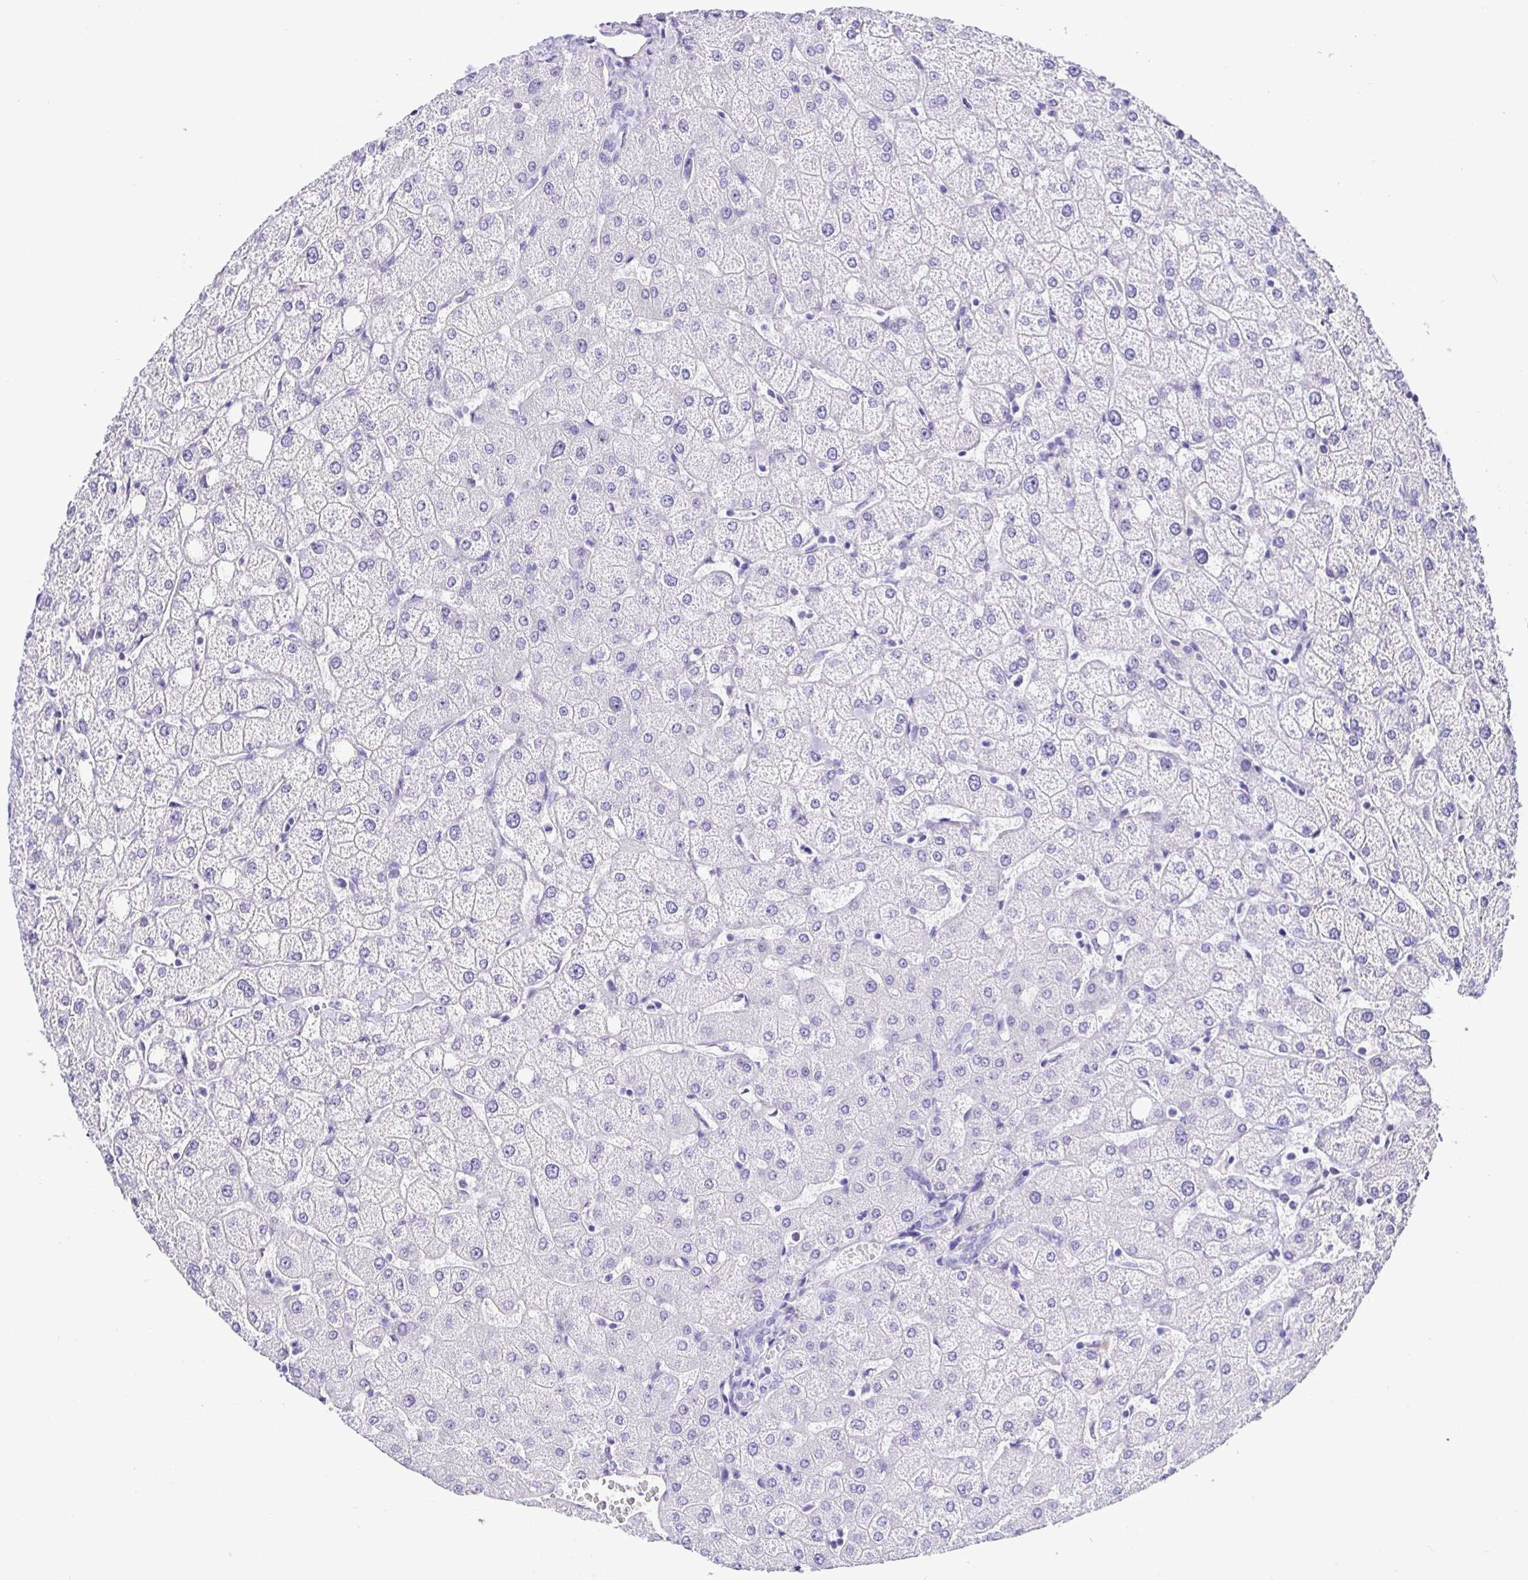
{"staining": {"intensity": "negative", "quantity": "none", "location": "none"}, "tissue": "liver", "cell_type": "Cholangiocytes", "image_type": "normal", "snomed": [{"axis": "morphology", "description": "Normal tissue, NOS"}, {"axis": "topography", "description": "Liver"}], "caption": "Immunohistochemistry (IHC) photomicrograph of benign liver: human liver stained with DAB (3,3'-diaminobenzidine) reveals no significant protein expression in cholangiocytes.", "gene": "PRAMEF18", "patient": {"sex": "female", "age": 54}}